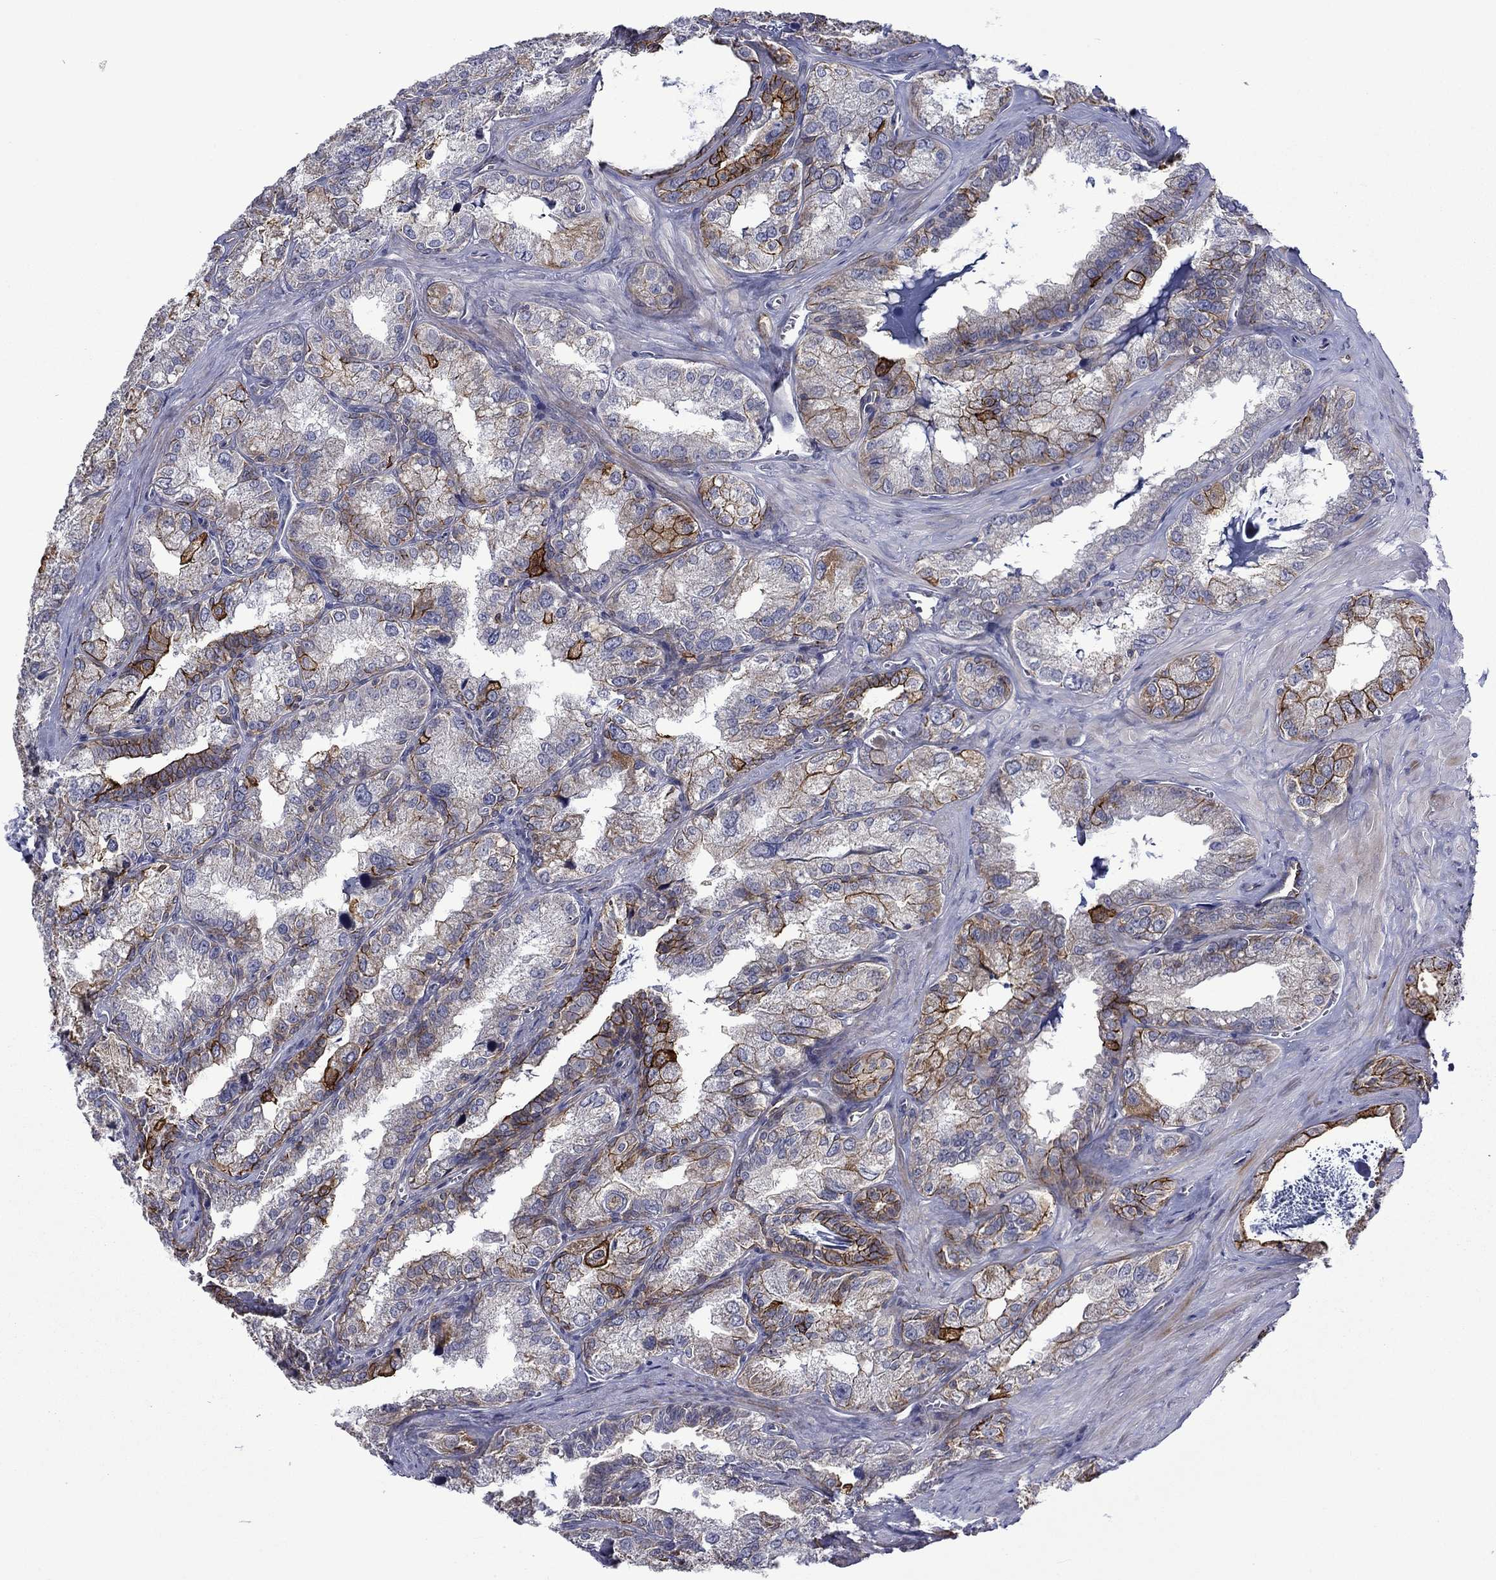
{"staining": {"intensity": "strong", "quantity": "<25%", "location": "cytoplasmic/membranous"}, "tissue": "seminal vesicle", "cell_type": "Glandular cells", "image_type": "normal", "snomed": [{"axis": "morphology", "description": "Normal tissue, NOS"}, {"axis": "topography", "description": "Seminal veicle"}], "caption": "The image reveals immunohistochemical staining of normal seminal vesicle. There is strong cytoplasmic/membranous staining is seen in approximately <25% of glandular cells. (DAB (3,3'-diaminobenzidine) IHC, brown staining for protein, blue staining for nuclei).", "gene": "LMO7", "patient": {"sex": "male", "age": 57}}